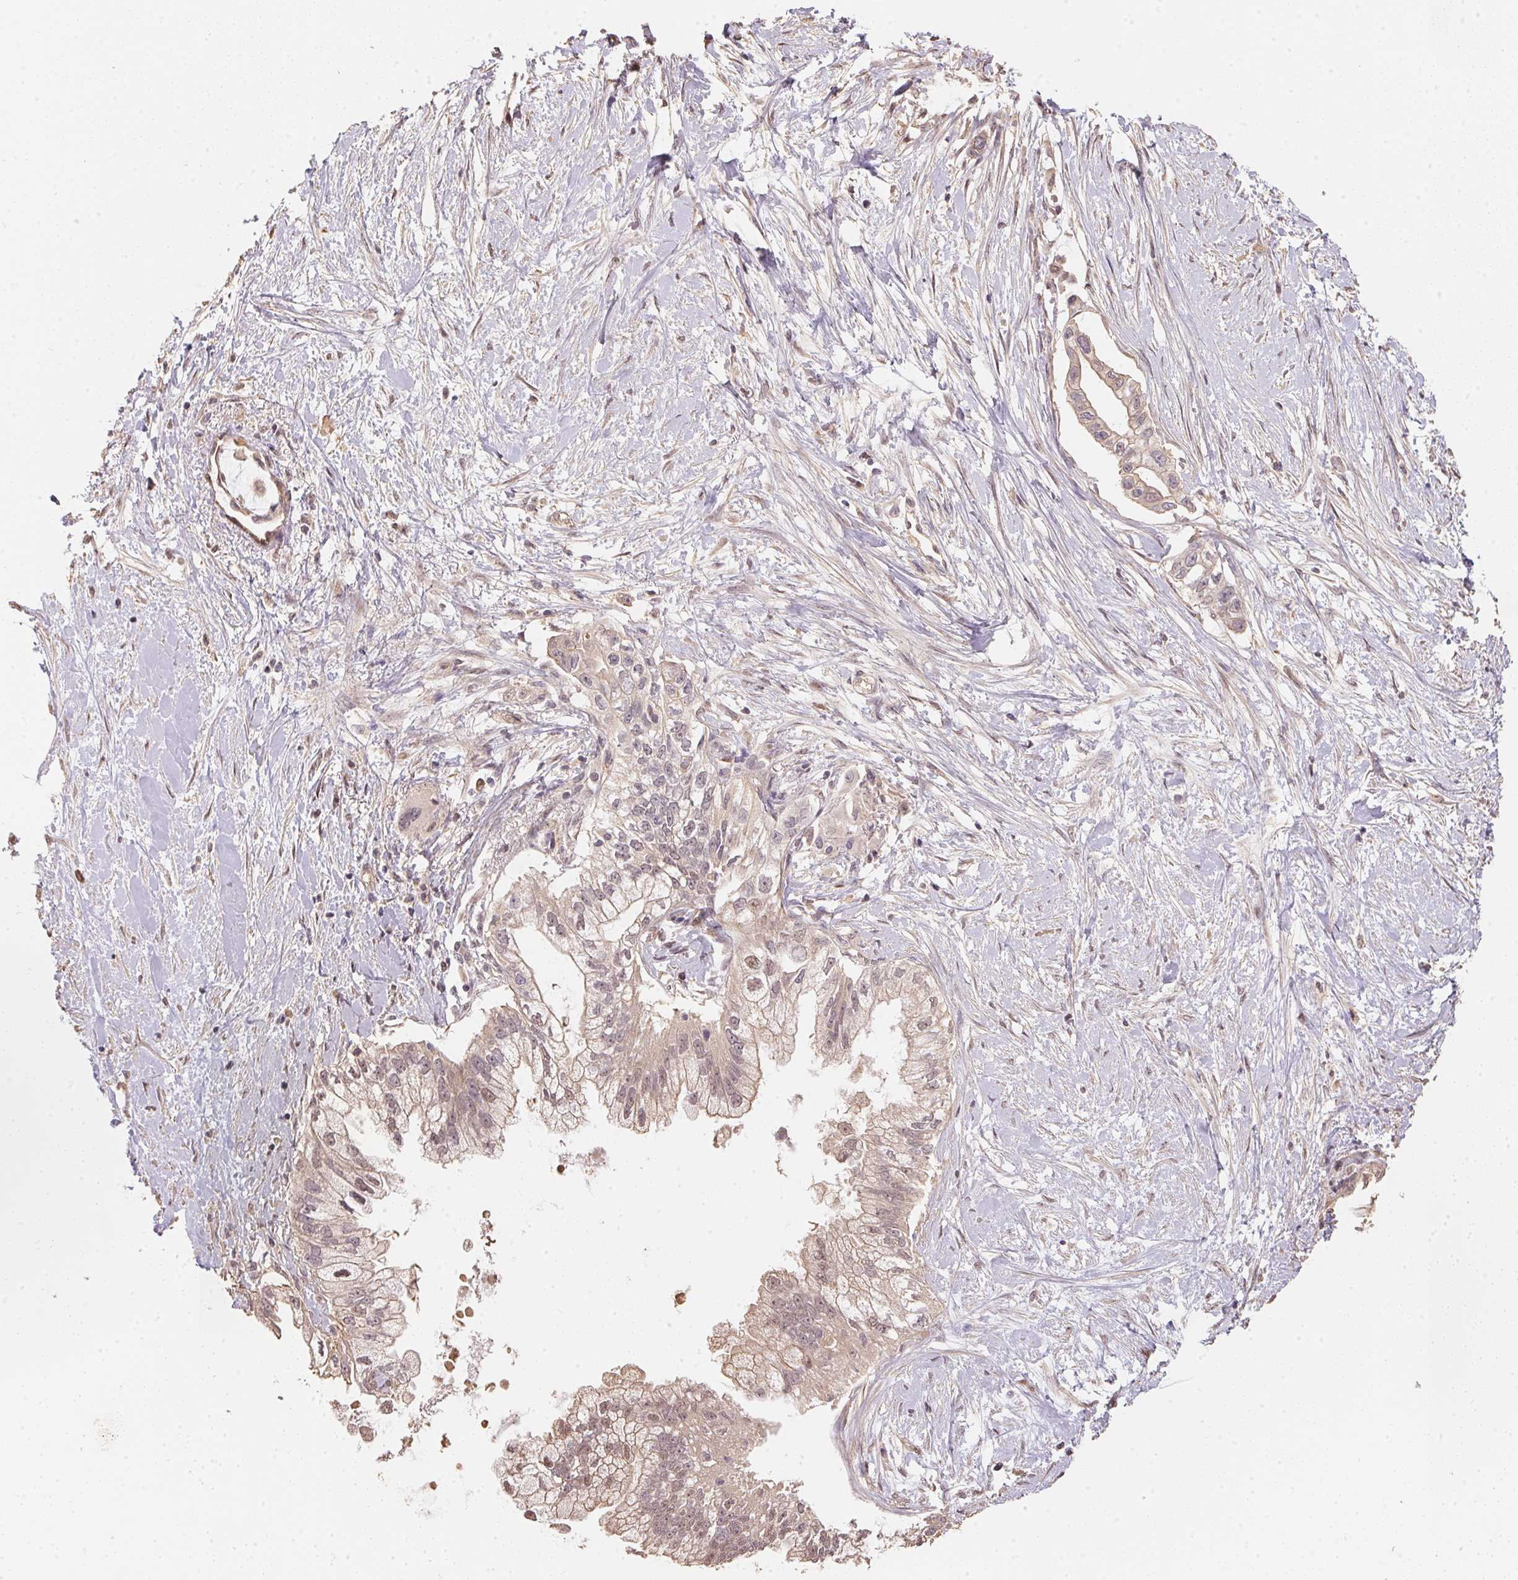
{"staining": {"intensity": "weak", "quantity": "<25%", "location": "cytoplasmic/membranous"}, "tissue": "pancreatic cancer", "cell_type": "Tumor cells", "image_type": "cancer", "snomed": [{"axis": "morphology", "description": "Adenocarcinoma, NOS"}, {"axis": "topography", "description": "Pancreas"}], "caption": "Micrograph shows no protein expression in tumor cells of pancreatic cancer tissue. Nuclei are stained in blue.", "gene": "TMEM222", "patient": {"sex": "male", "age": 70}}